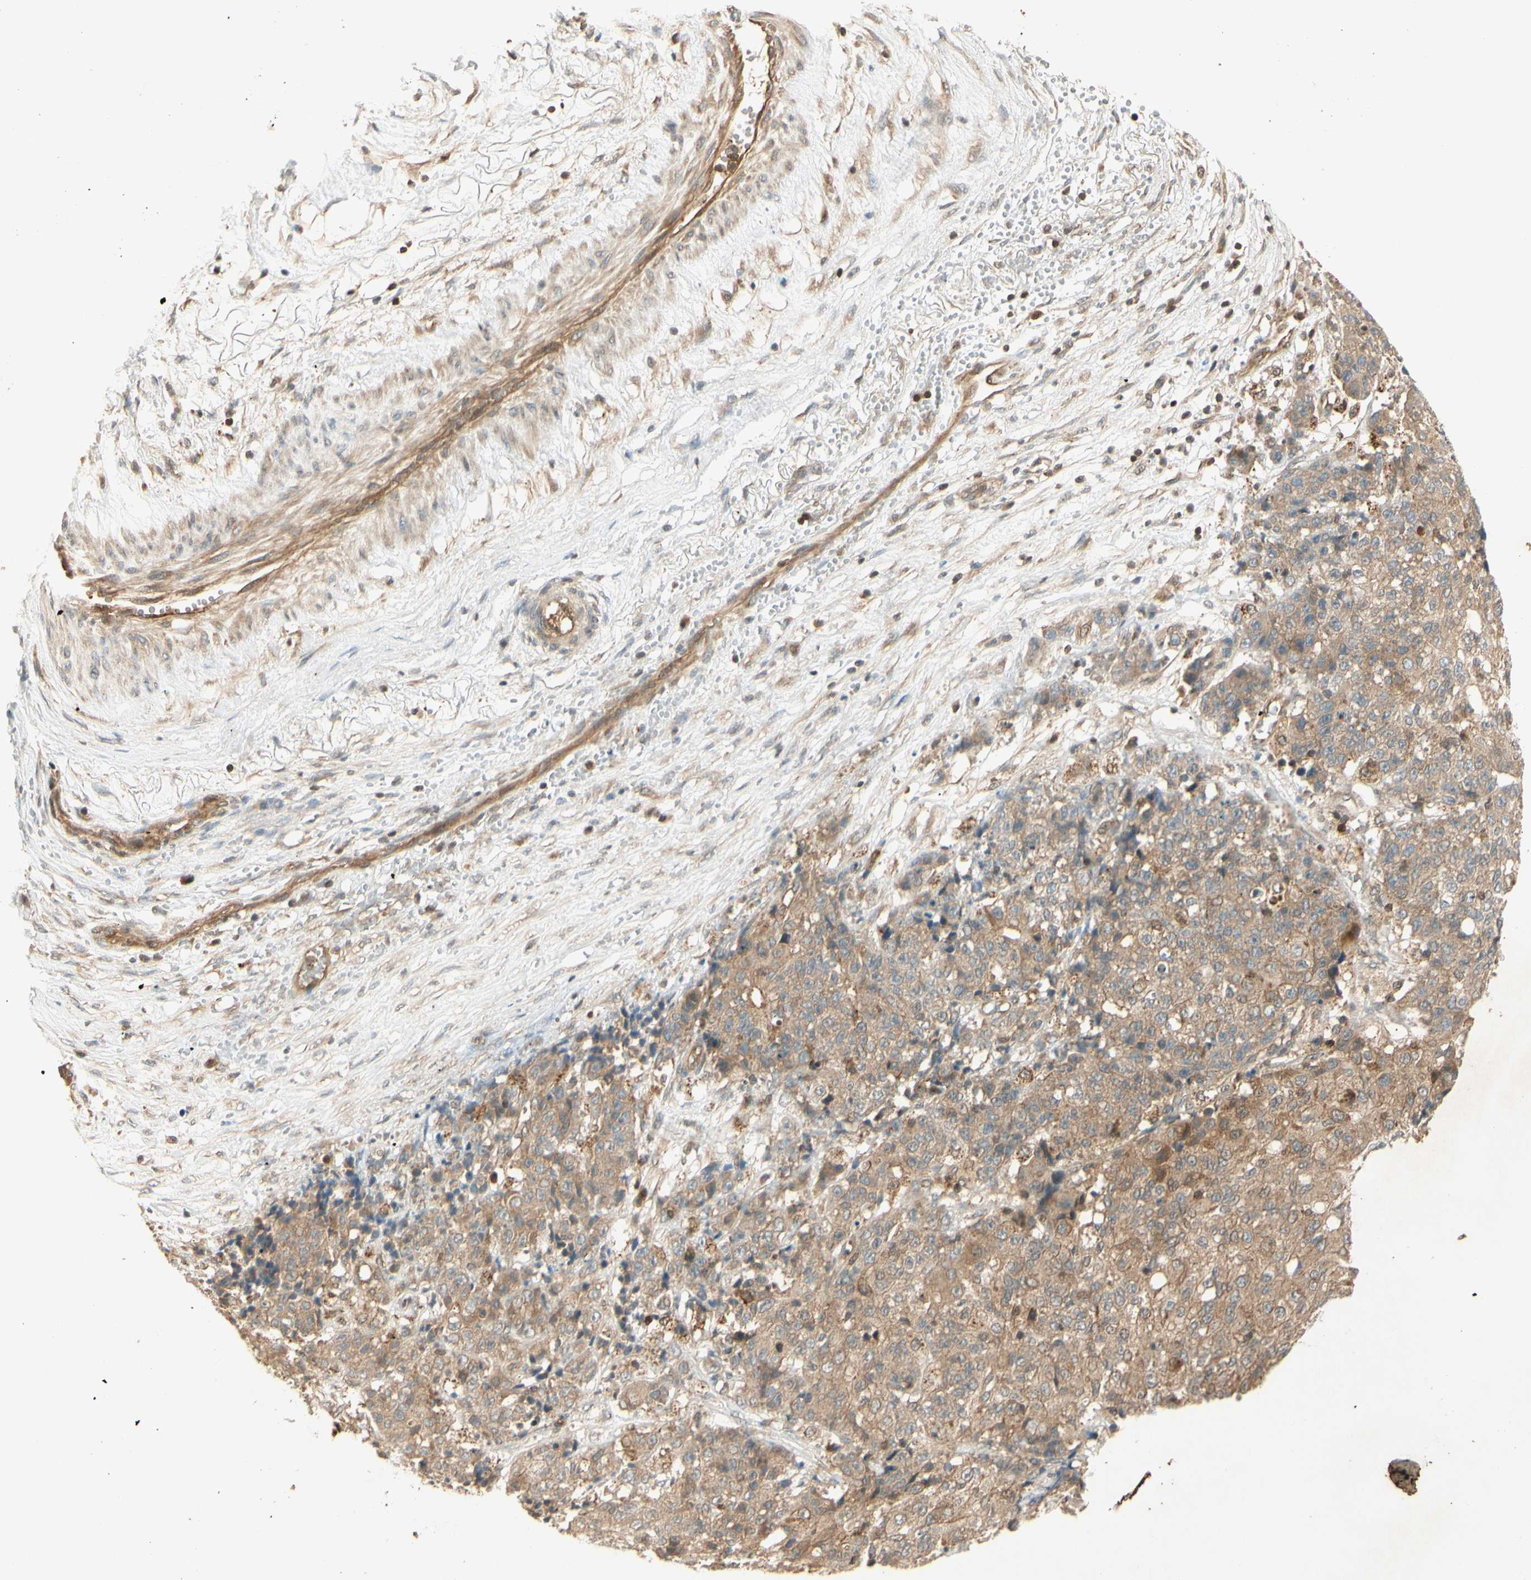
{"staining": {"intensity": "moderate", "quantity": ">75%", "location": "cytoplasmic/membranous"}, "tissue": "ovarian cancer", "cell_type": "Tumor cells", "image_type": "cancer", "snomed": [{"axis": "morphology", "description": "Carcinoma, endometroid"}, {"axis": "topography", "description": "Ovary"}], "caption": "DAB (3,3'-diaminobenzidine) immunohistochemical staining of endometroid carcinoma (ovarian) exhibits moderate cytoplasmic/membranous protein staining in approximately >75% of tumor cells. Nuclei are stained in blue.", "gene": "EPHA8", "patient": {"sex": "female", "age": 42}}